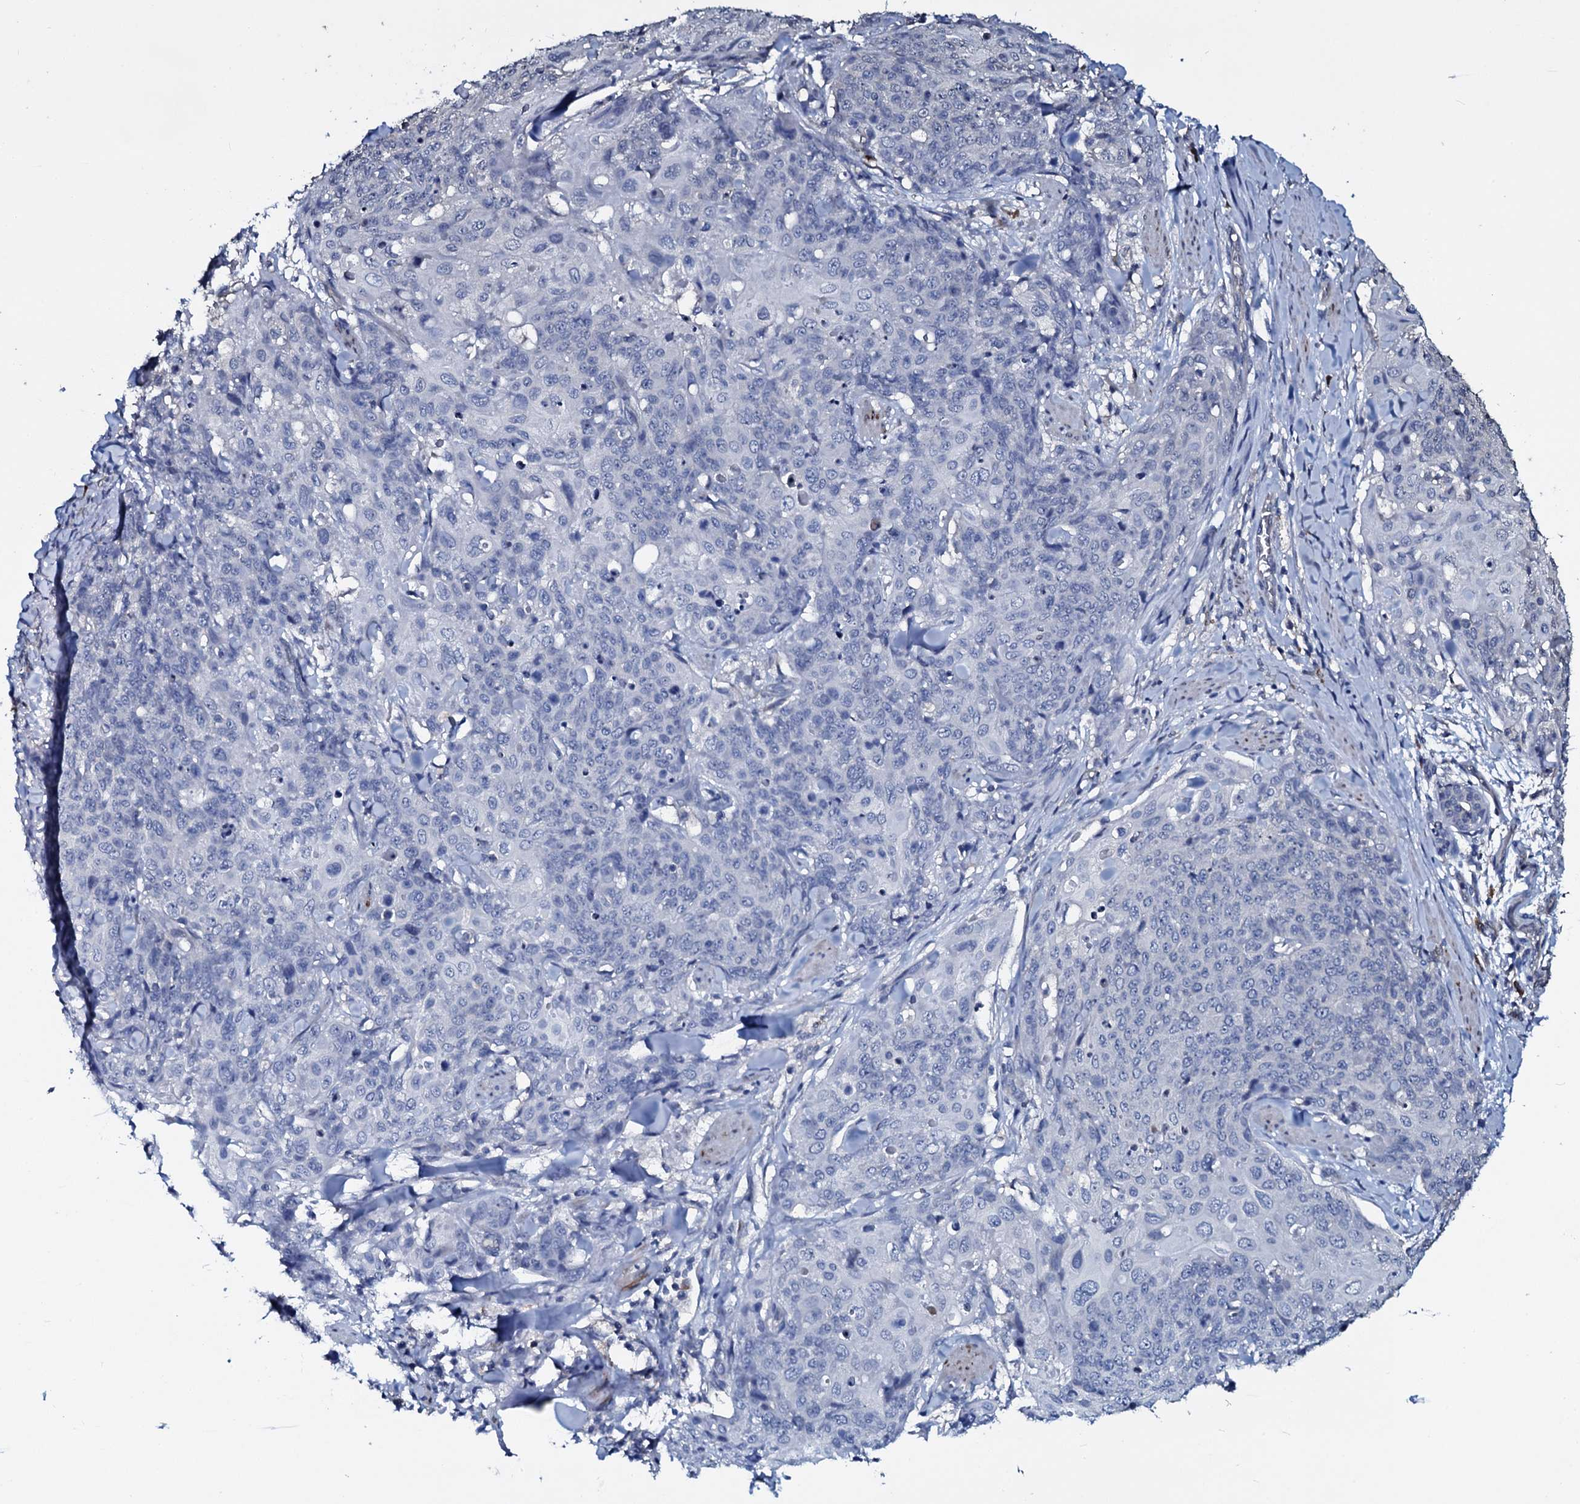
{"staining": {"intensity": "negative", "quantity": "none", "location": "none"}, "tissue": "skin cancer", "cell_type": "Tumor cells", "image_type": "cancer", "snomed": [{"axis": "morphology", "description": "Squamous cell carcinoma, NOS"}, {"axis": "topography", "description": "Skin"}, {"axis": "topography", "description": "Vulva"}], "caption": "Image shows no significant protein positivity in tumor cells of squamous cell carcinoma (skin).", "gene": "IL12B", "patient": {"sex": "female", "age": 85}}